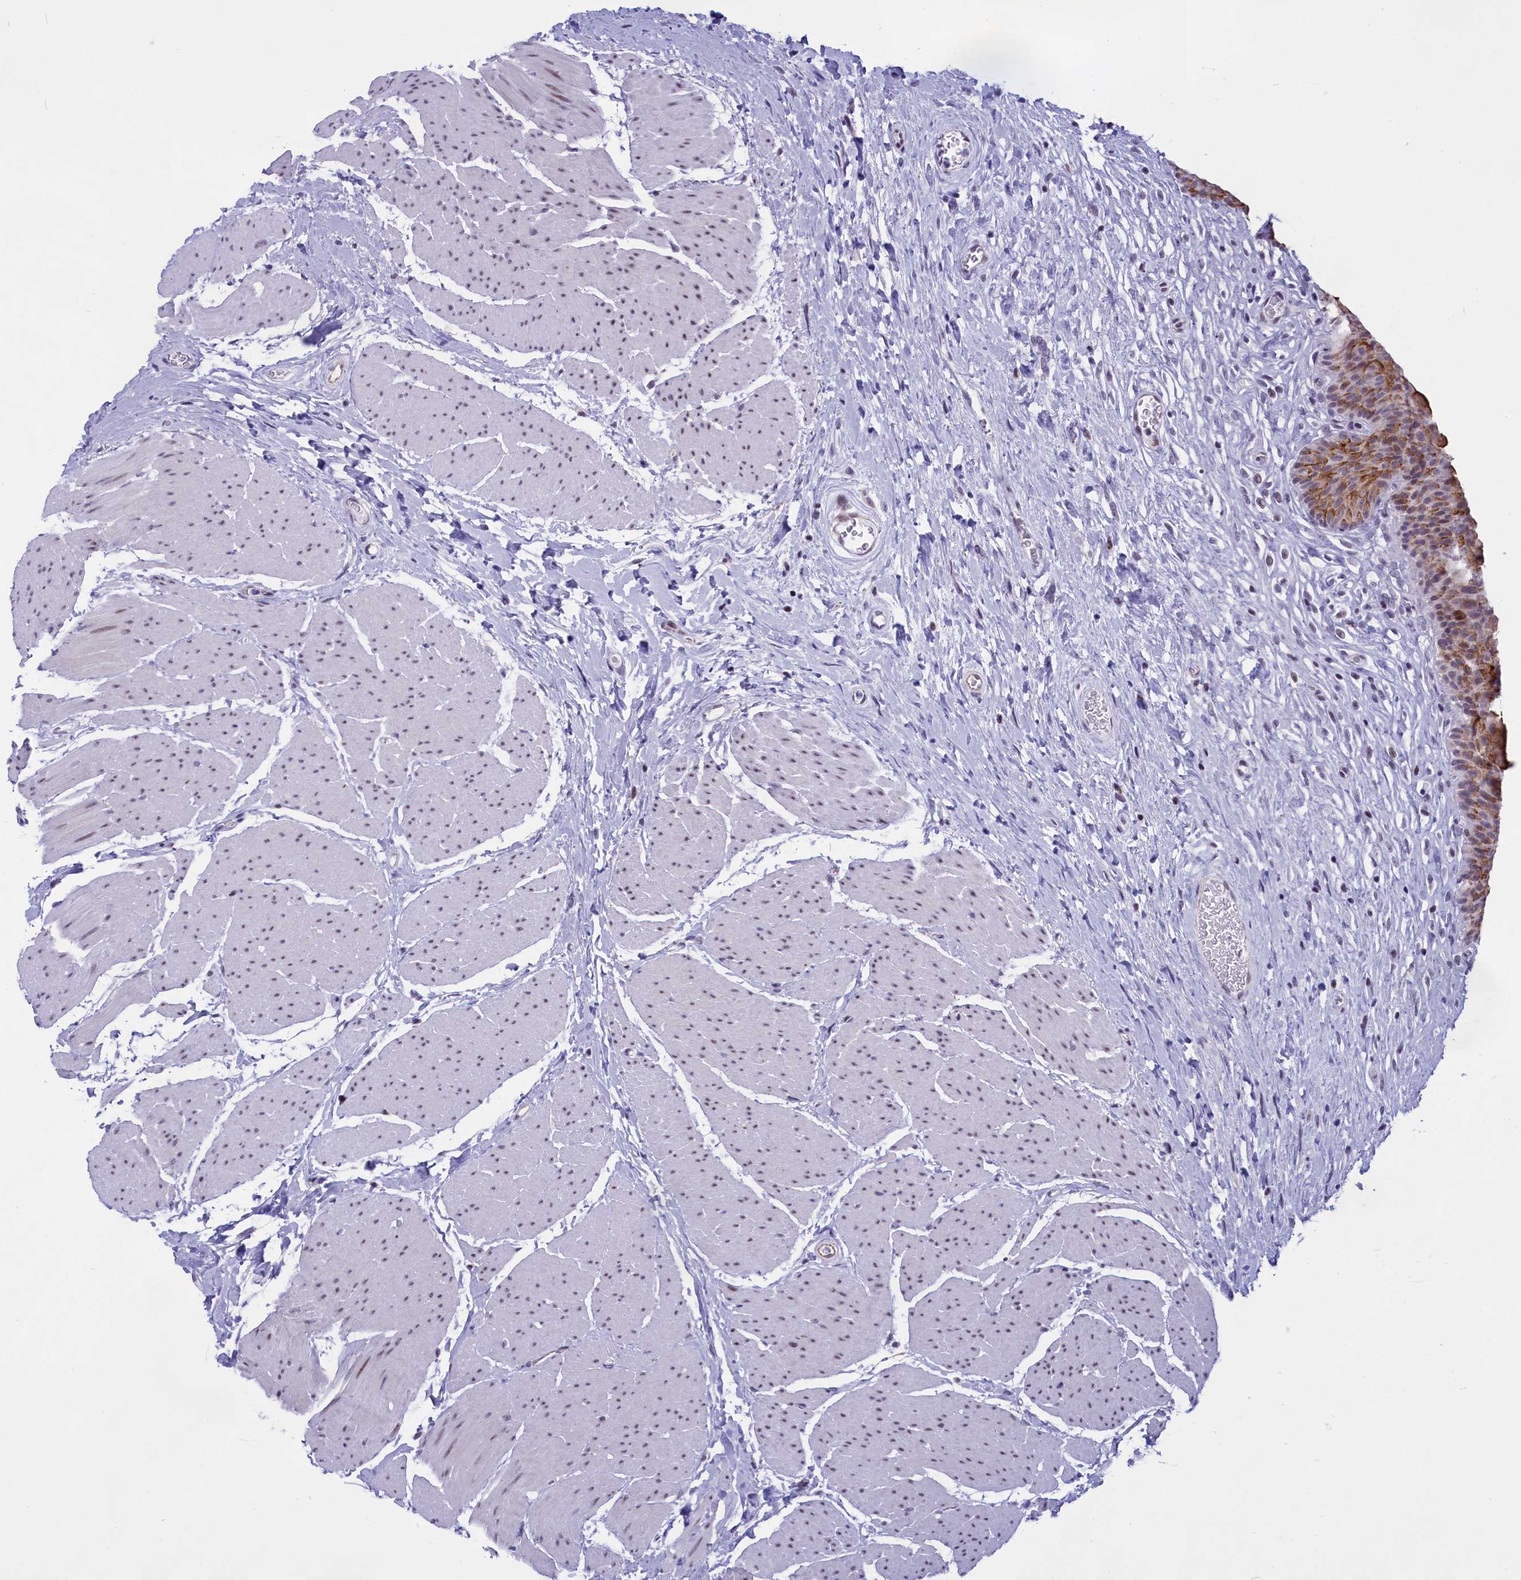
{"staining": {"intensity": "moderate", "quantity": "25%-75%", "location": "cytoplasmic/membranous,nuclear"}, "tissue": "urinary bladder", "cell_type": "Urothelial cells", "image_type": "normal", "snomed": [{"axis": "morphology", "description": "Normal tissue, NOS"}, {"axis": "topography", "description": "Urinary bladder"}], "caption": "Urothelial cells reveal medium levels of moderate cytoplasmic/membranous,nuclear expression in about 25%-75% of cells in benign human urinary bladder.", "gene": "SPIRE2", "patient": {"sex": "male", "age": 74}}